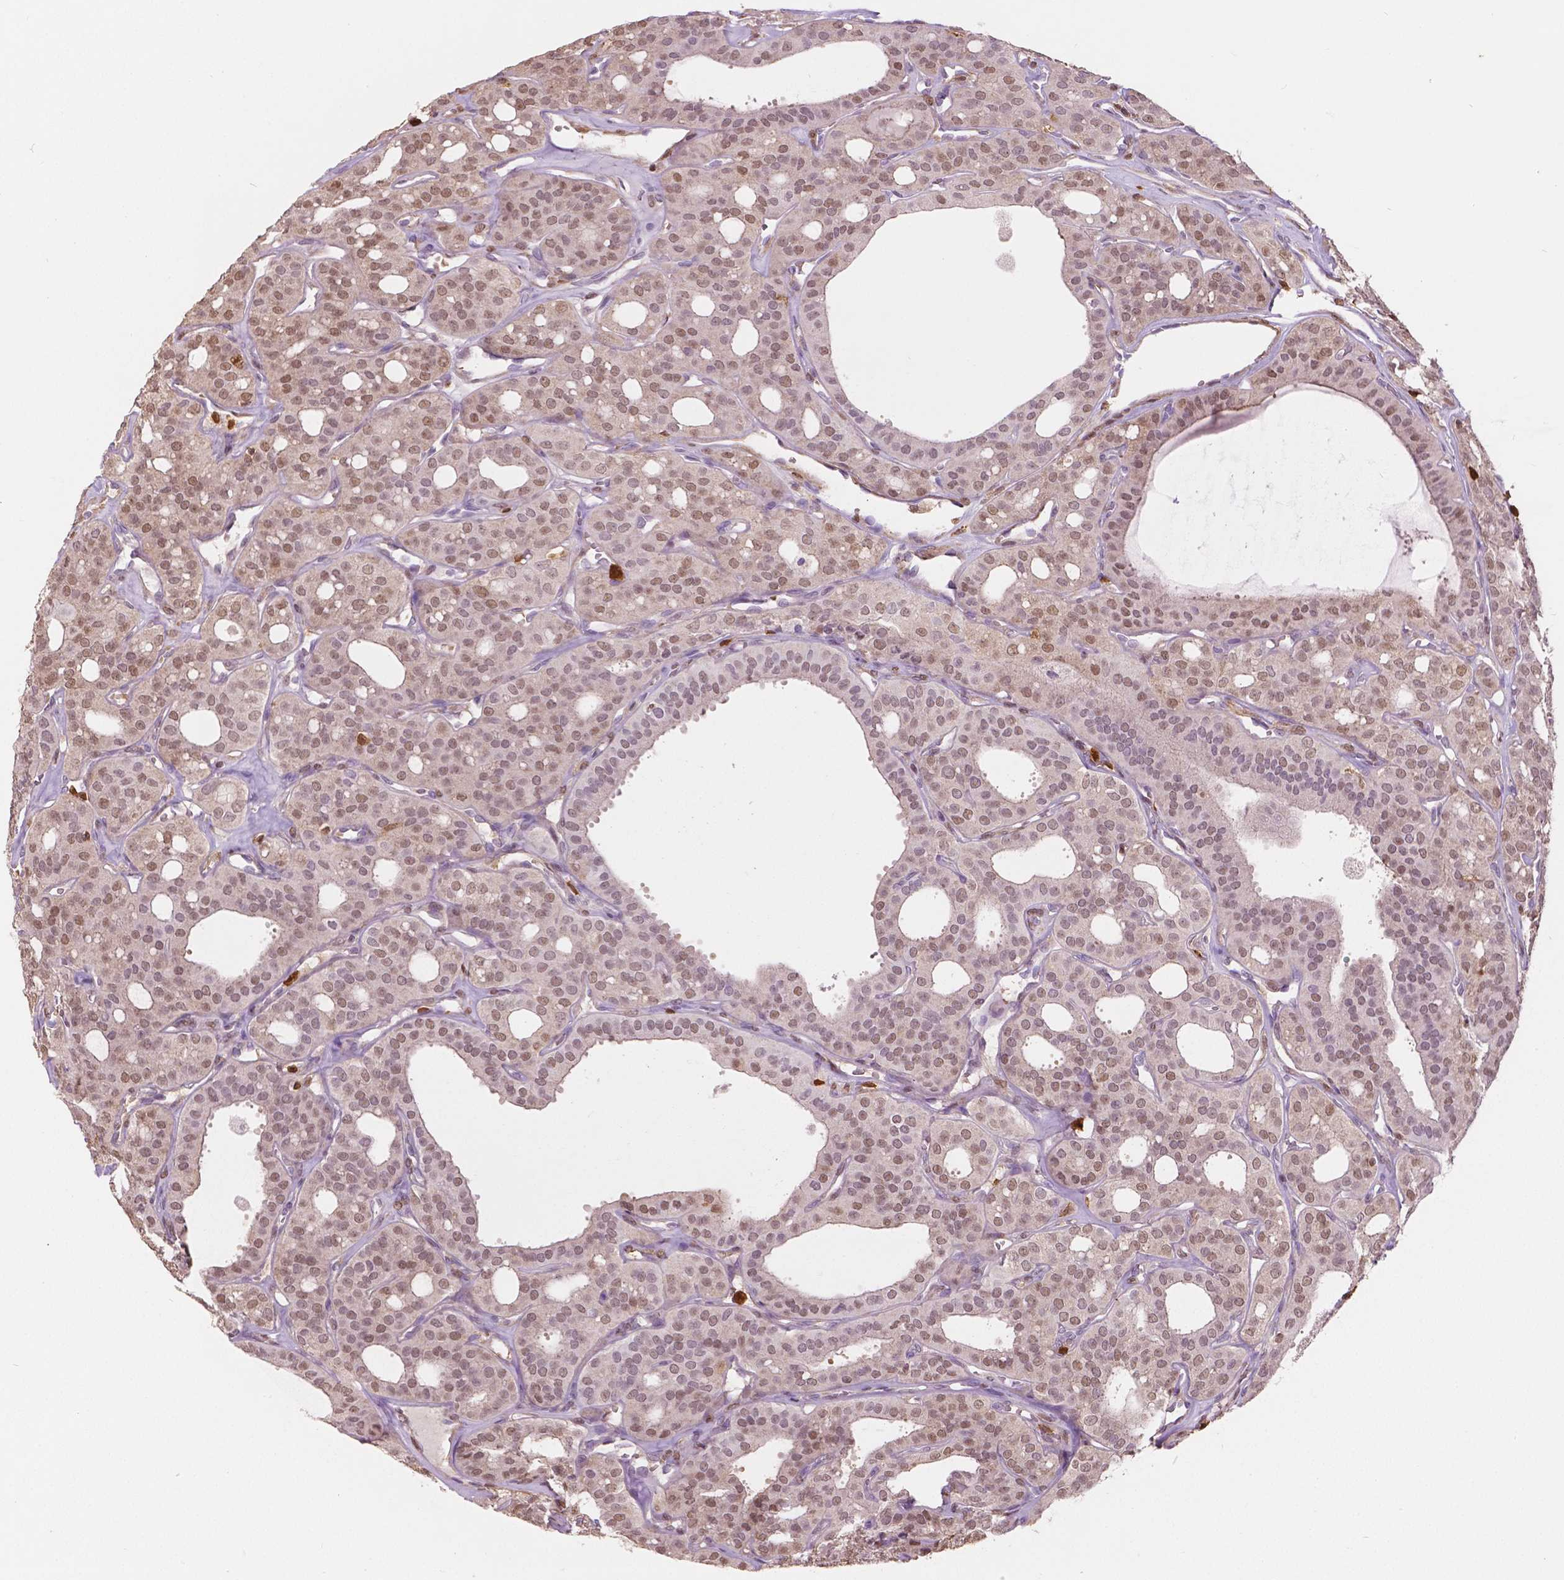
{"staining": {"intensity": "moderate", "quantity": ">75%", "location": "nuclear"}, "tissue": "thyroid cancer", "cell_type": "Tumor cells", "image_type": "cancer", "snomed": [{"axis": "morphology", "description": "Follicular adenoma carcinoma, NOS"}, {"axis": "topography", "description": "Thyroid gland"}], "caption": "A brown stain highlights moderate nuclear expression of a protein in human thyroid follicular adenoma carcinoma tumor cells.", "gene": "S100A4", "patient": {"sex": "male", "age": 75}}